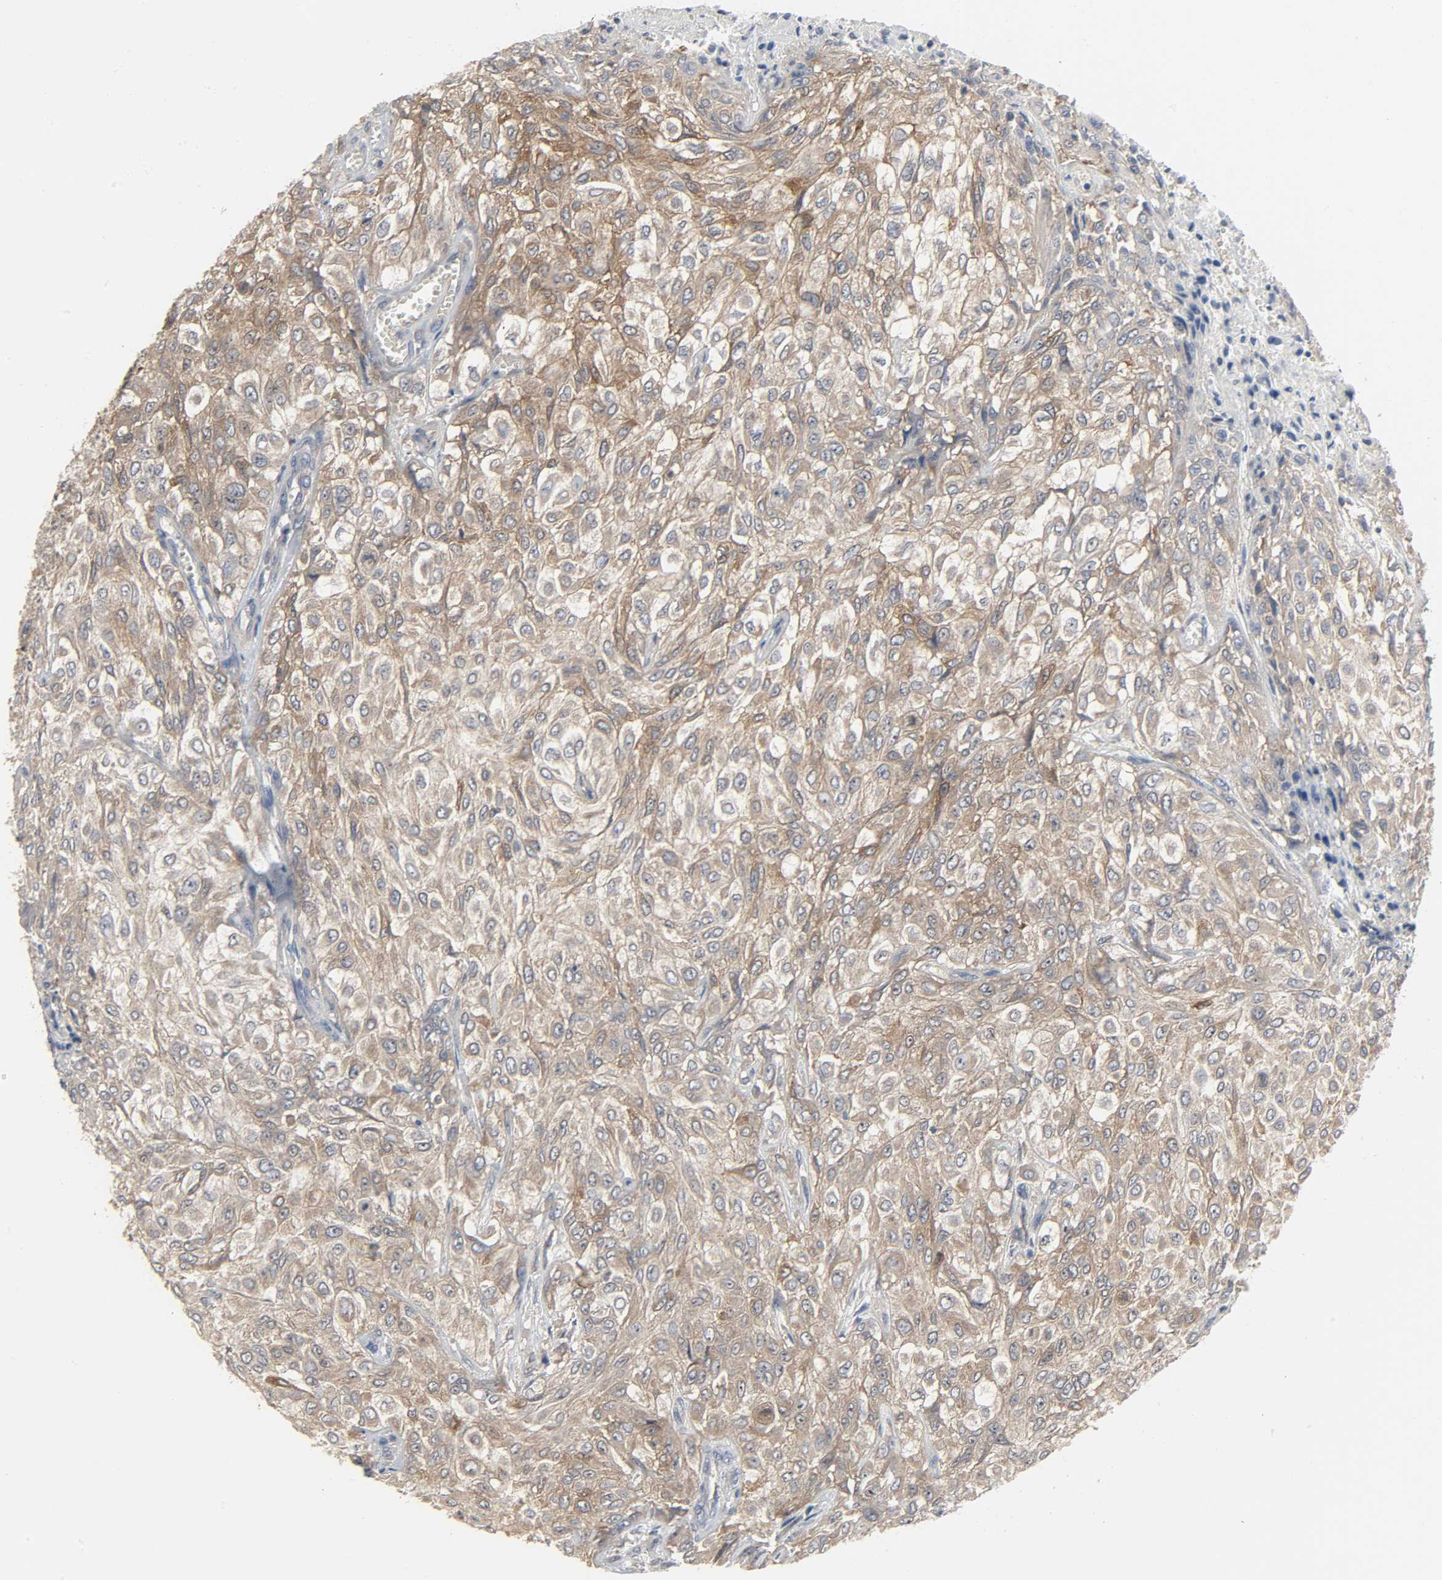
{"staining": {"intensity": "moderate", "quantity": ">75%", "location": "cytoplasmic/membranous"}, "tissue": "urothelial cancer", "cell_type": "Tumor cells", "image_type": "cancer", "snomed": [{"axis": "morphology", "description": "Urothelial carcinoma, High grade"}, {"axis": "topography", "description": "Urinary bladder"}], "caption": "This histopathology image displays IHC staining of human high-grade urothelial carcinoma, with medium moderate cytoplasmic/membranous expression in approximately >75% of tumor cells.", "gene": "PLEKHA2", "patient": {"sex": "male", "age": 57}}